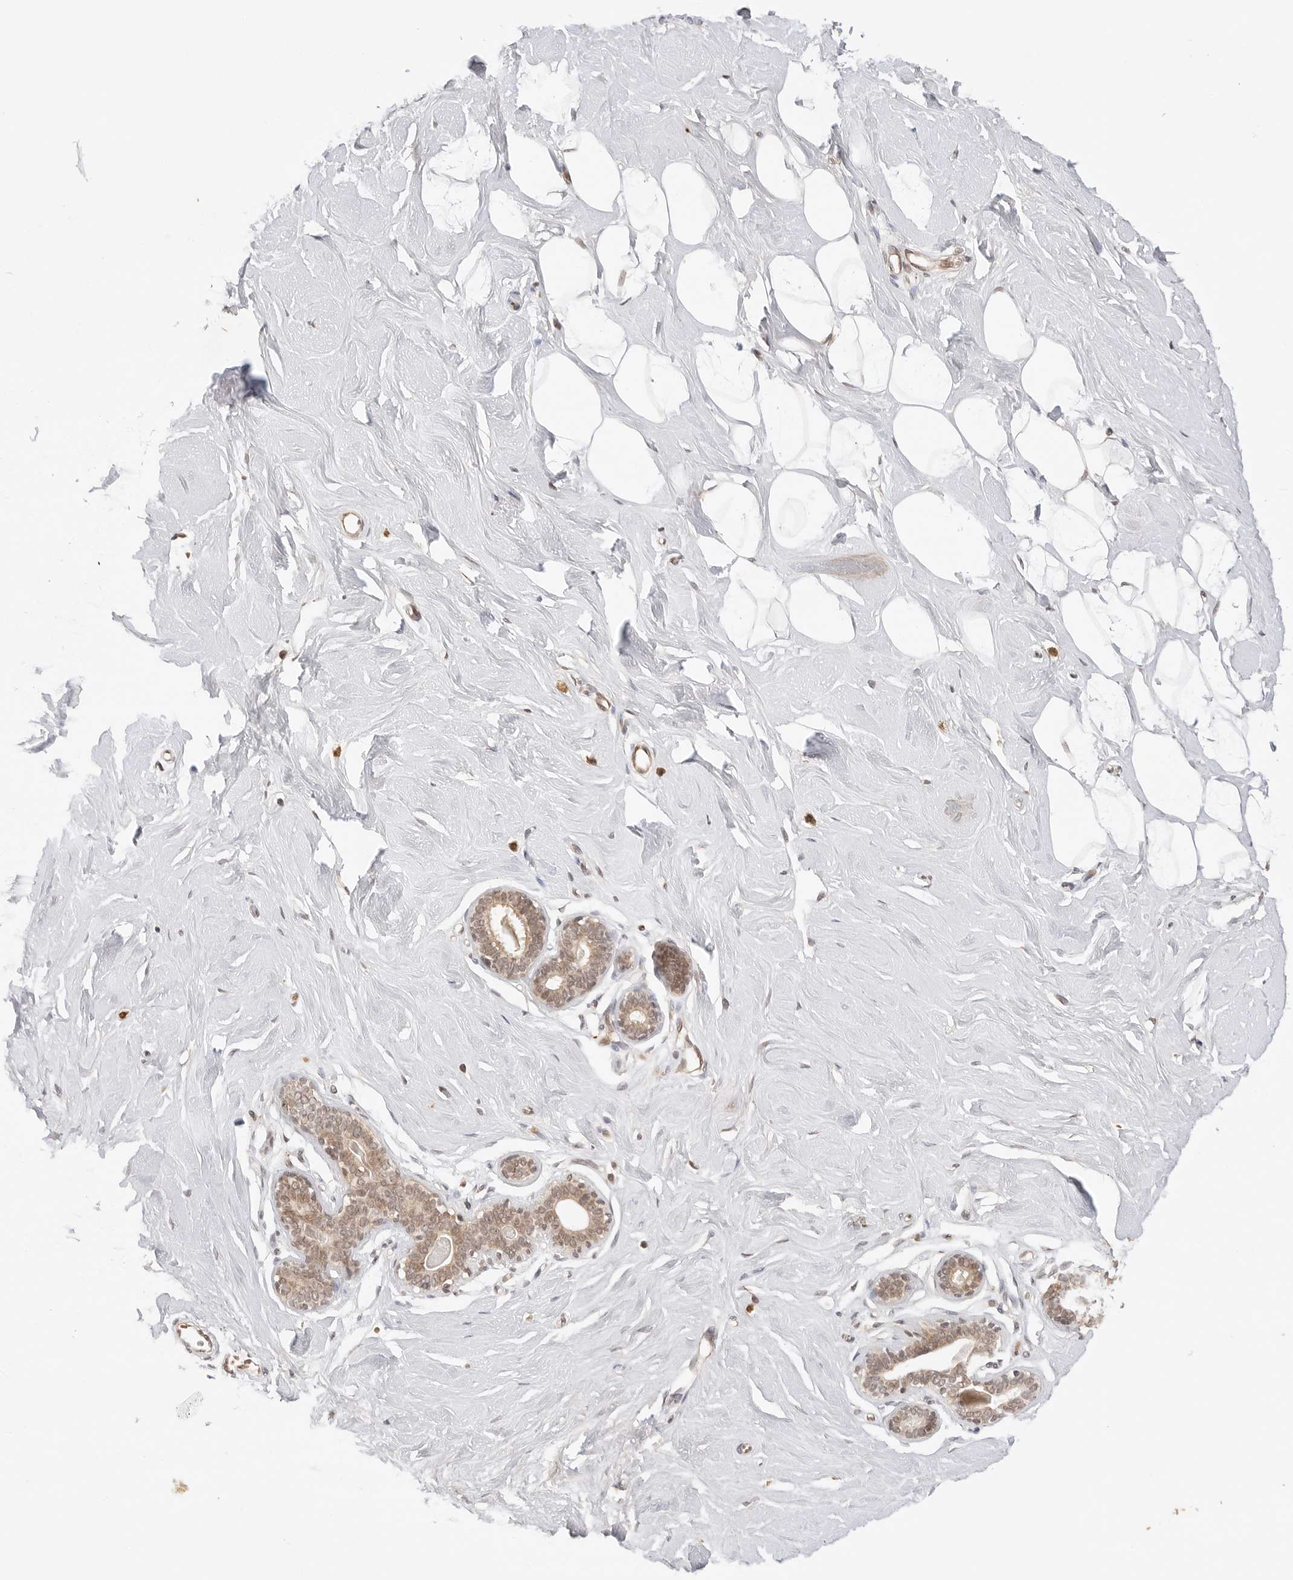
{"staining": {"intensity": "negative", "quantity": "none", "location": "none"}, "tissue": "breast", "cell_type": "Adipocytes", "image_type": "normal", "snomed": [{"axis": "morphology", "description": "Normal tissue, NOS"}, {"axis": "topography", "description": "Breast"}], "caption": "This is an immunohistochemistry (IHC) photomicrograph of normal human breast. There is no expression in adipocytes.", "gene": "GPR34", "patient": {"sex": "female", "age": 23}}